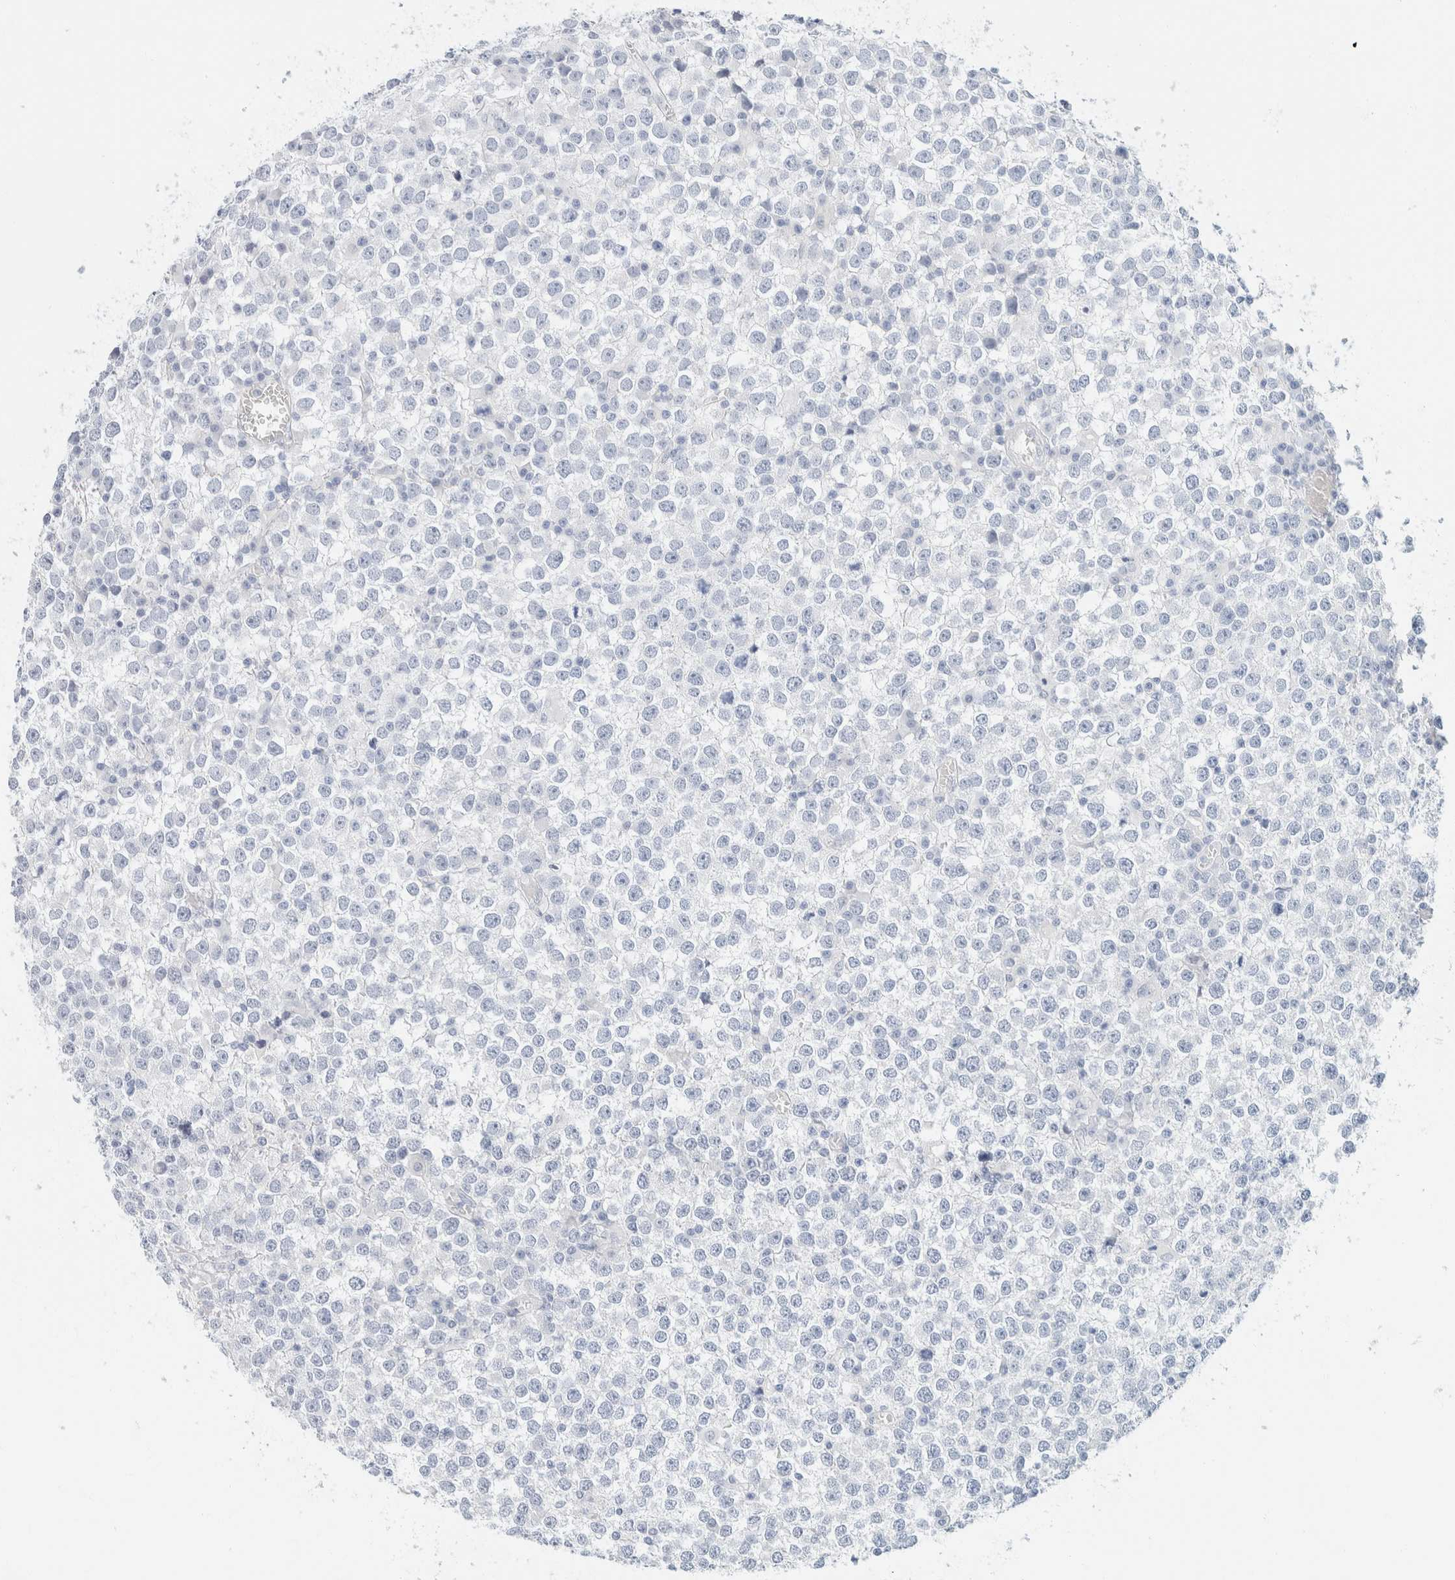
{"staining": {"intensity": "negative", "quantity": "none", "location": "none"}, "tissue": "testis cancer", "cell_type": "Tumor cells", "image_type": "cancer", "snomed": [{"axis": "morphology", "description": "Seminoma, NOS"}, {"axis": "topography", "description": "Testis"}], "caption": "This histopathology image is of seminoma (testis) stained with immunohistochemistry to label a protein in brown with the nuclei are counter-stained blue. There is no expression in tumor cells. The staining was performed using DAB to visualize the protein expression in brown, while the nuclei were stained in blue with hematoxylin (Magnification: 20x).", "gene": "KRT20", "patient": {"sex": "male", "age": 65}}